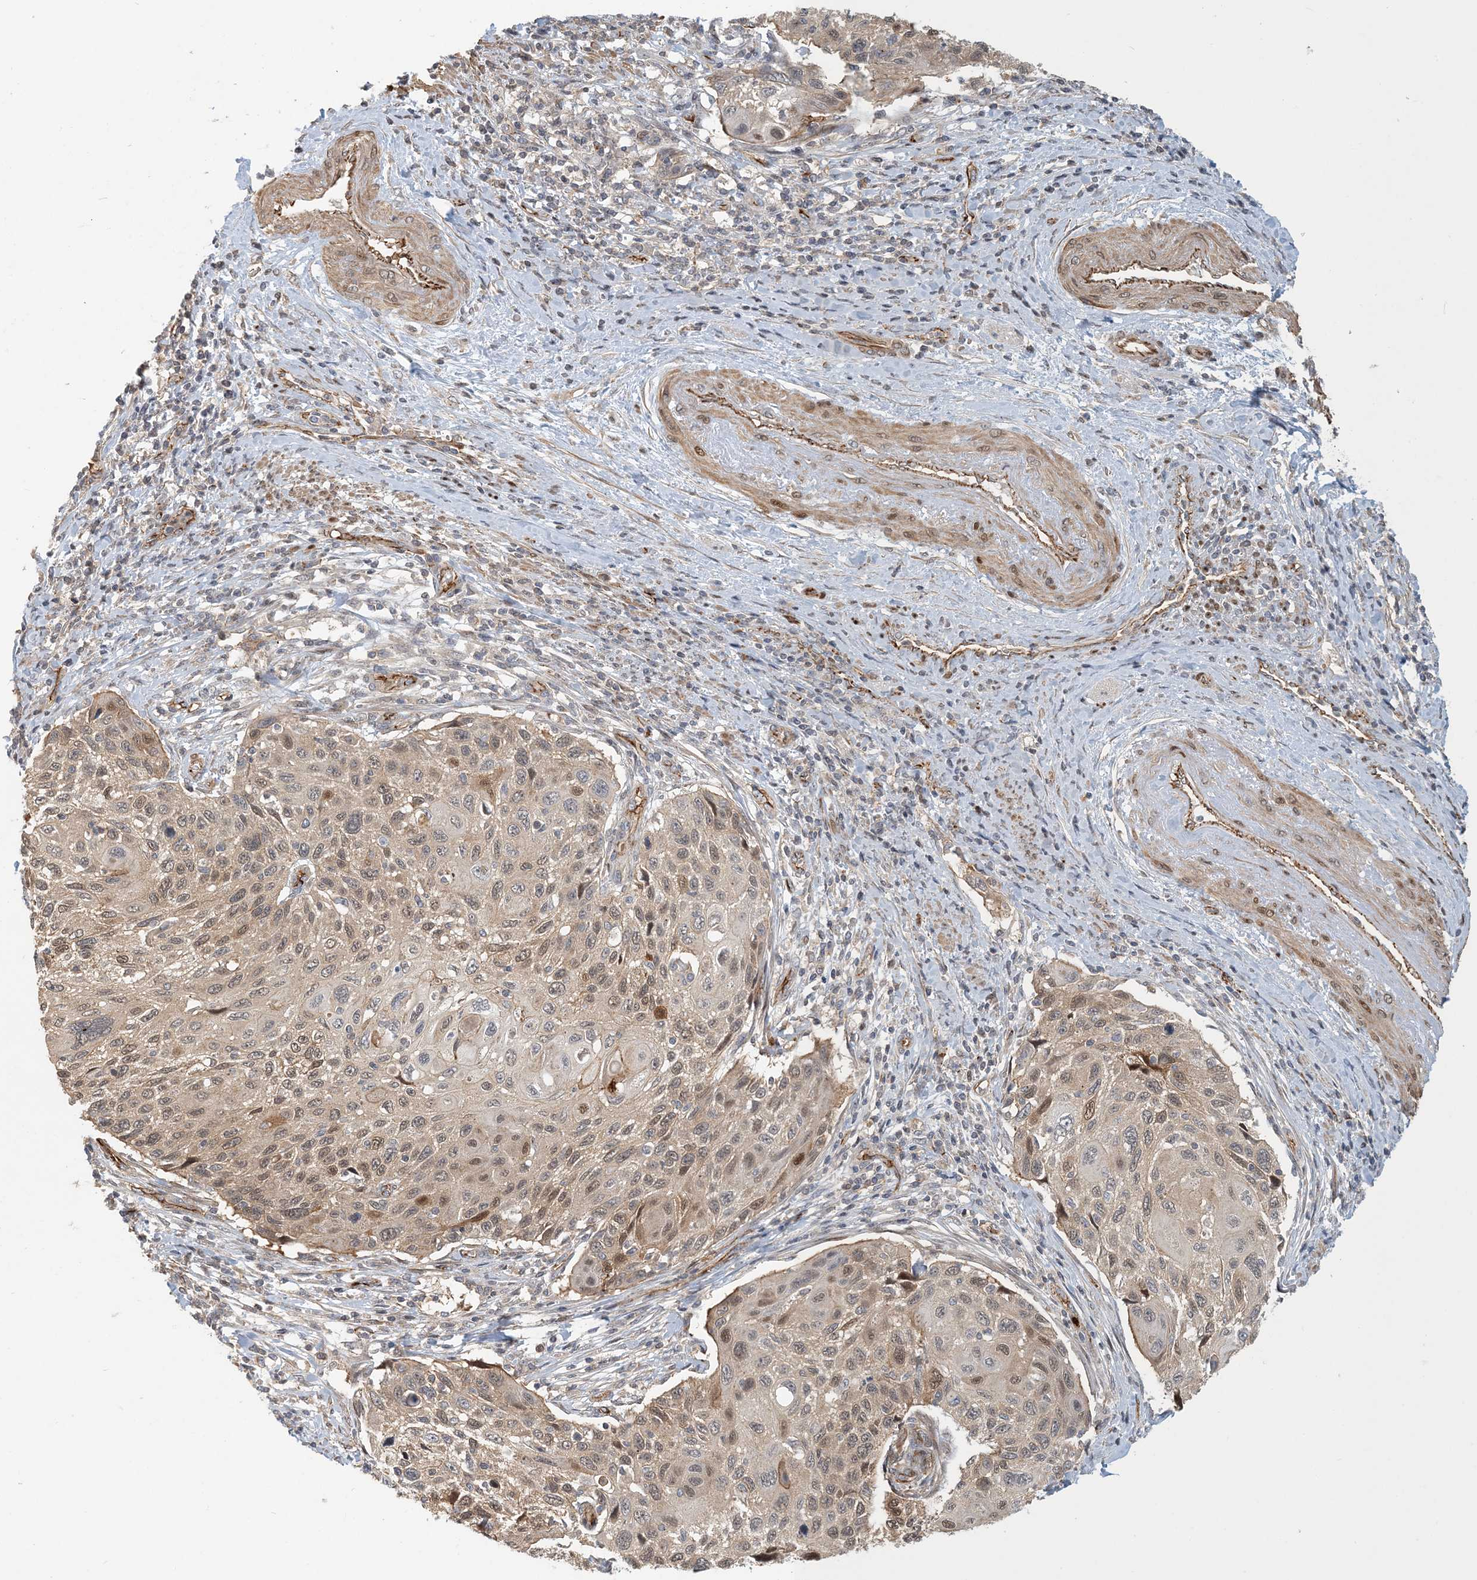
{"staining": {"intensity": "moderate", "quantity": "<25%", "location": "nuclear"}, "tissue": "cervical cancer", "cell_type": "Tumor cells", "image_type": "cancer", "snomed": [{"axis": "morphology", "description": "Squamous cell carcinoma, NOS"}, {"axis": "topography", "description": "Cervix"}], "caption": "This image reveals cervical cancer (squamous cell carcinoma) stained with IHC to label a protein in brown. The nuclear of tumor cells show moderate positivity for the protein. Nuclei are counter-stained blue.", "gene": "MAPKBP1", "patient": {"sex": "female", "age": 70}}